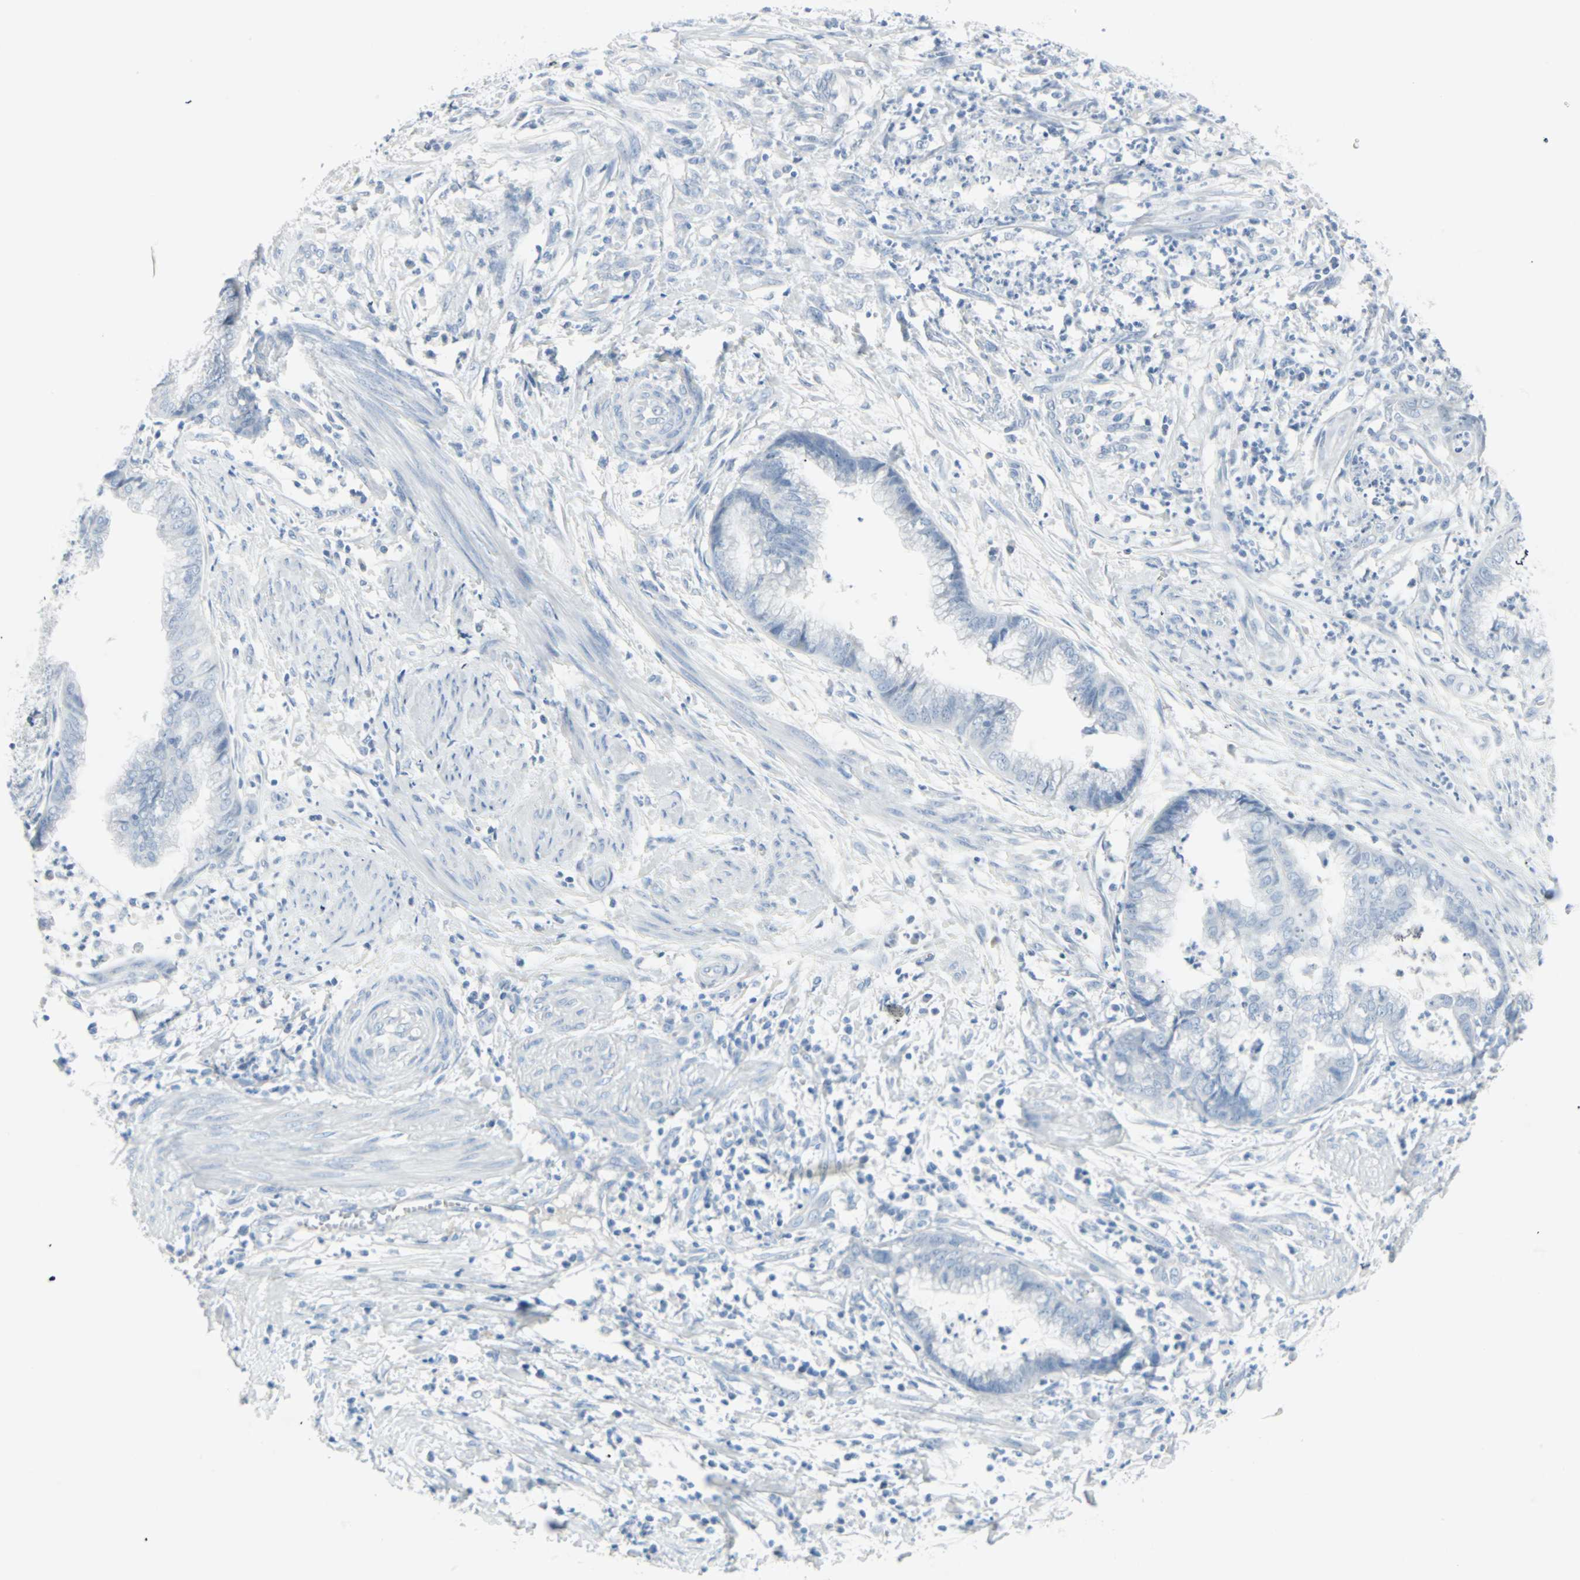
{"staining": {"intensity": "negative", "quantity": "none", "location": "none"}, "tissue": "endometrial cancer", "cell_type": "Tumor cells", "image_type": "cancer", "snomed": [{"axis": "morphology", "description": "Necrosis, NOS"}, {"axis": "morphology", "description": "Adenocarcinoma, NOS"}, {"axis": "topography", "description": "Endometrium"}], "caption": "DAB (3,3'-diaminobenzidine) immunohistochemical staining of human endometrial cancer (adenocarcinoma) reveals no significant expression in tumor cells.", "gene": "STX1A", "patient": {"sex": "female", "age": 79}}